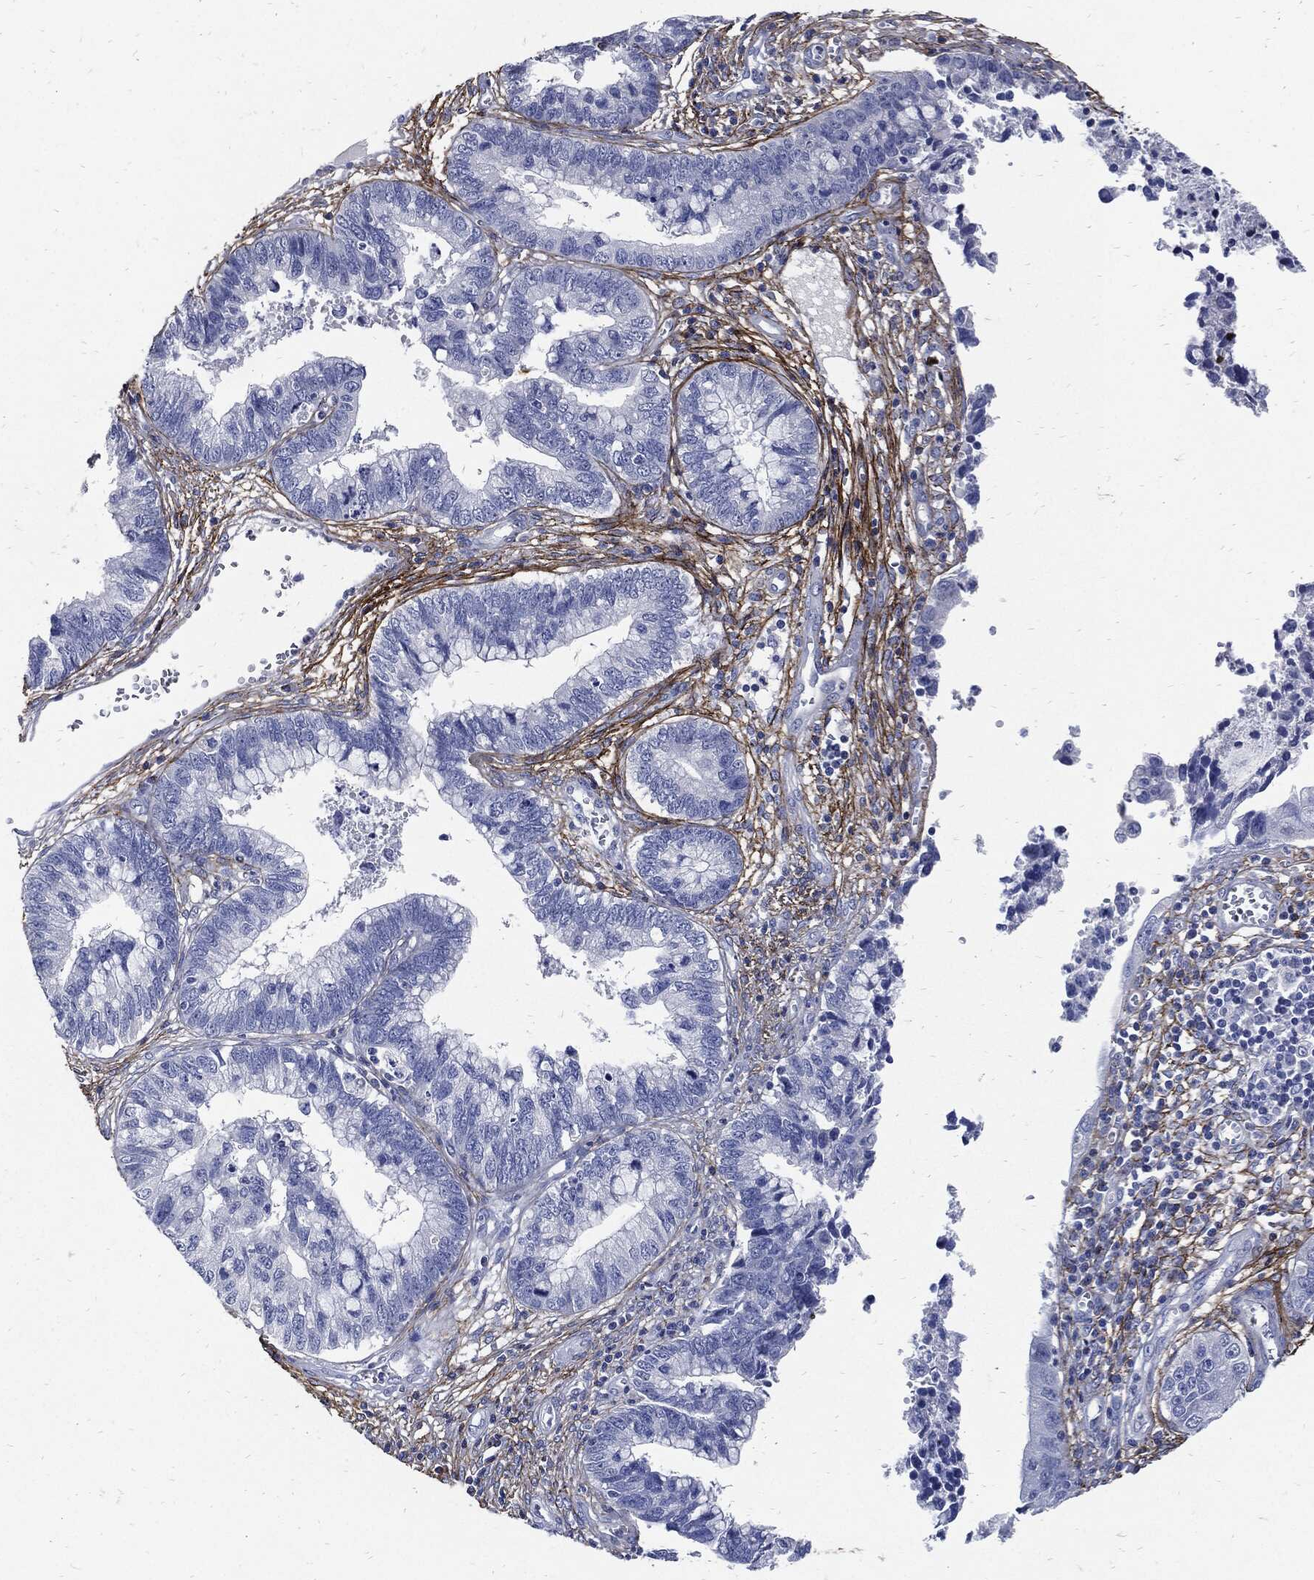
{"staining": {"intensity": "negative", "quantity": "none", "location": "none"}, "tissue": "cervical cancer", "cell_type": "Tumor cells", "image_type": "cancer", "snomed": [{"axis": "morphology", "description": "Adenocarcinoma, NOS"}, {"axis": "topography", "description": "Cervix"}], "caption": "This photomicrograph is of cervical cancer (adenocarcinoma) stained with immunohistochemistry to label a protein in brown with the nuclei are counter-stained blue. There is no positivity in tumor cells.", "gene": "FBN1", "patient": {"sex": "female", "age": 44}}